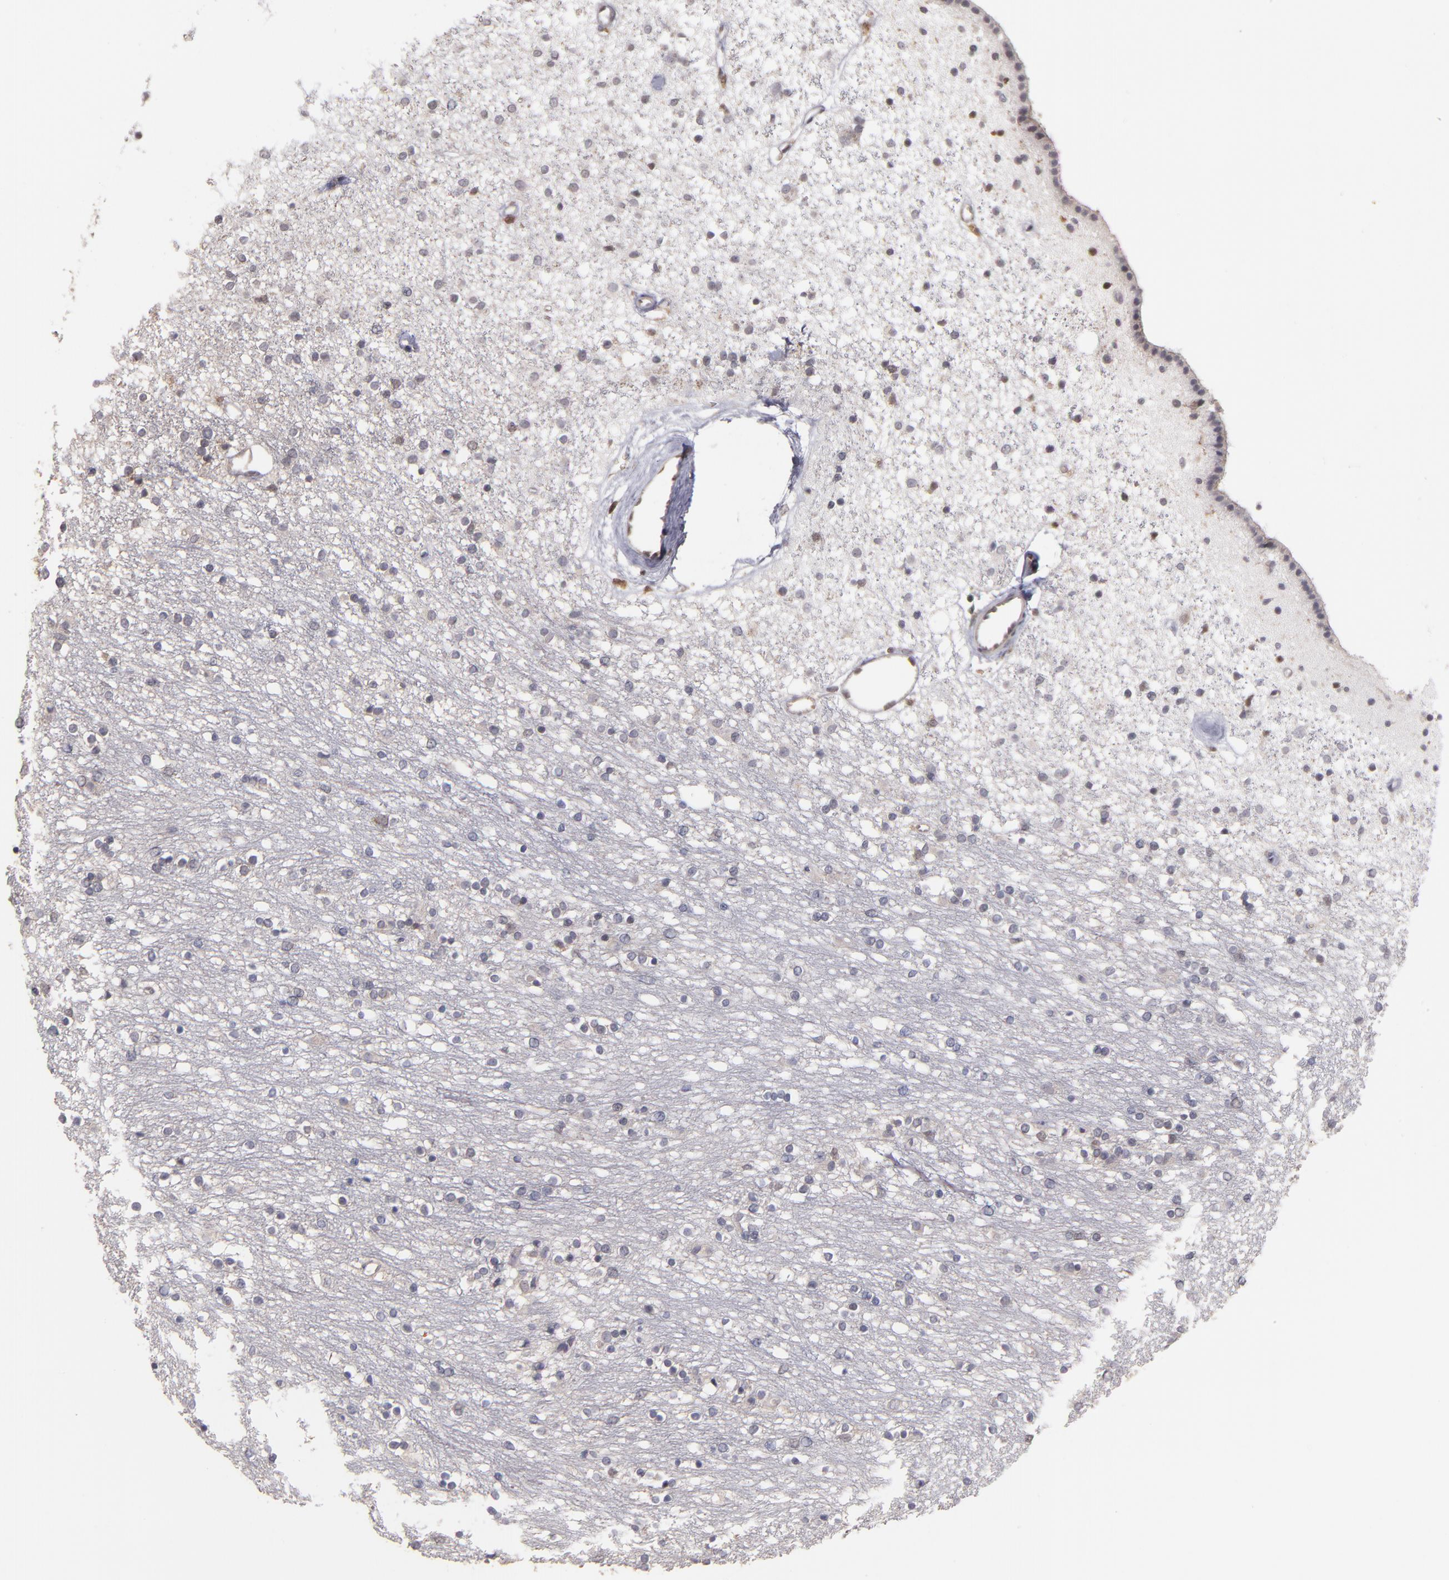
{"staining": {"intensity": "weak", "quantity": "<25%", "location": "cytoplasmic/membranous"}, "tissue": "caudate", "cell_type": "Glial cells", "image_type": "normal", "snomed": [{"axis": "morphology", "description": "Normal tissue, NOS"}, {"axis": "topography", "description": "Lateral ventricle wall"}], "caption": "High power microscopy micrograph of an immunohistochemistry (IHC) micrograph of unremarkable caudate, revealing no significant expression in glial cells.", "gene": "CASP1", "patient": {"sex": "female", "age": 54}}